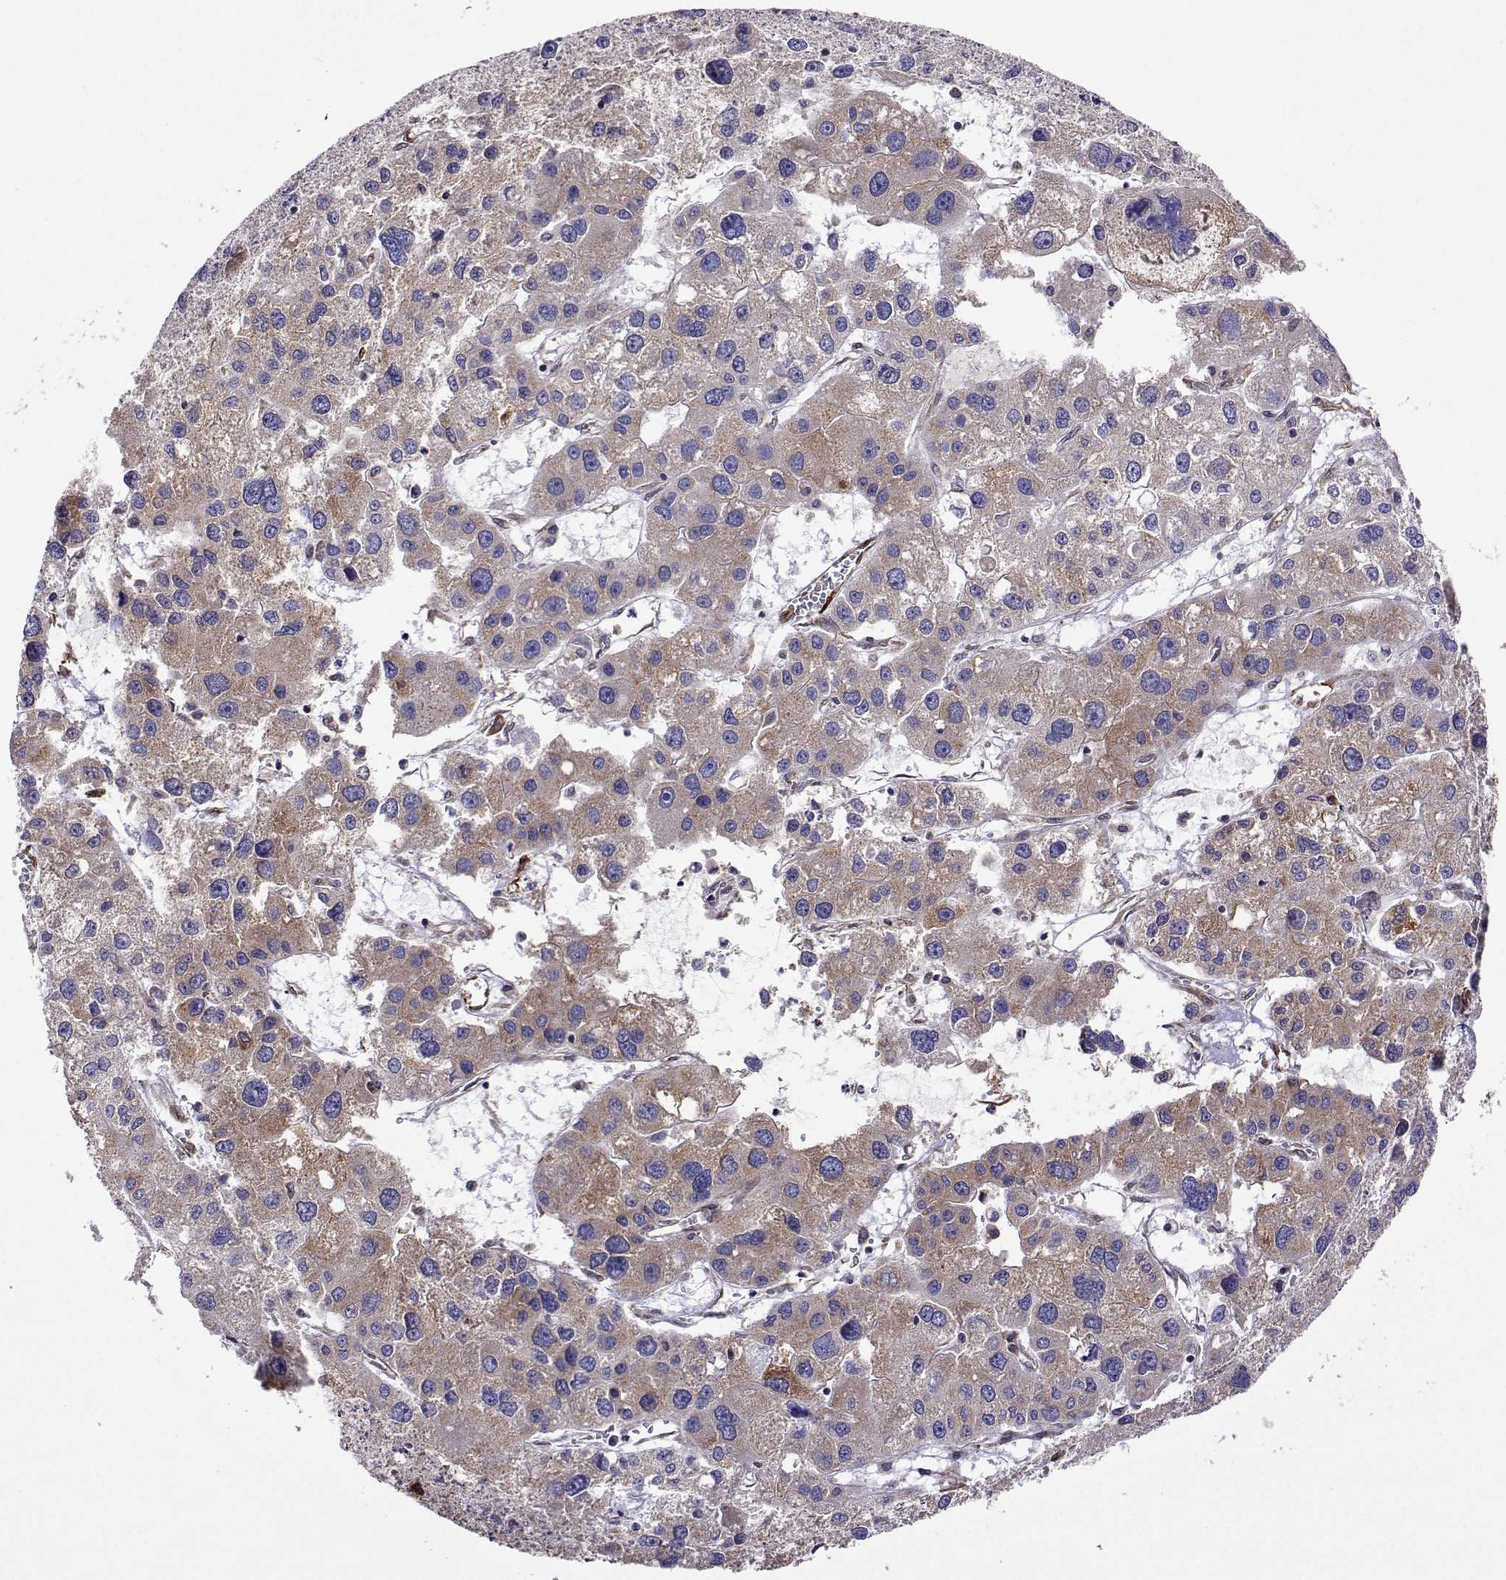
{"staining": {"intensity": "weak", "quantity": "<25%", "location": "cytoplasmic/membranous"}, "tissue": "liver cancer", "cell_type": "Tumor cells", "image_type": "cancer", "snomed": [{"axis": "morphology", "description": "Carcinoma, Hepatocellular, NOS"}, {"axis": "topography", "description": "Liver"}], "caption": "Tumor cells show no significant protein positivity in liver cancer. The staining was performed using DAB to visualize the protein expression in brown, while the nuclei were stained in blue with hematoxylin (Magnification: 20x).", "gene": "PGRMC2", "patient": {"sex": "male", "age": 73}}